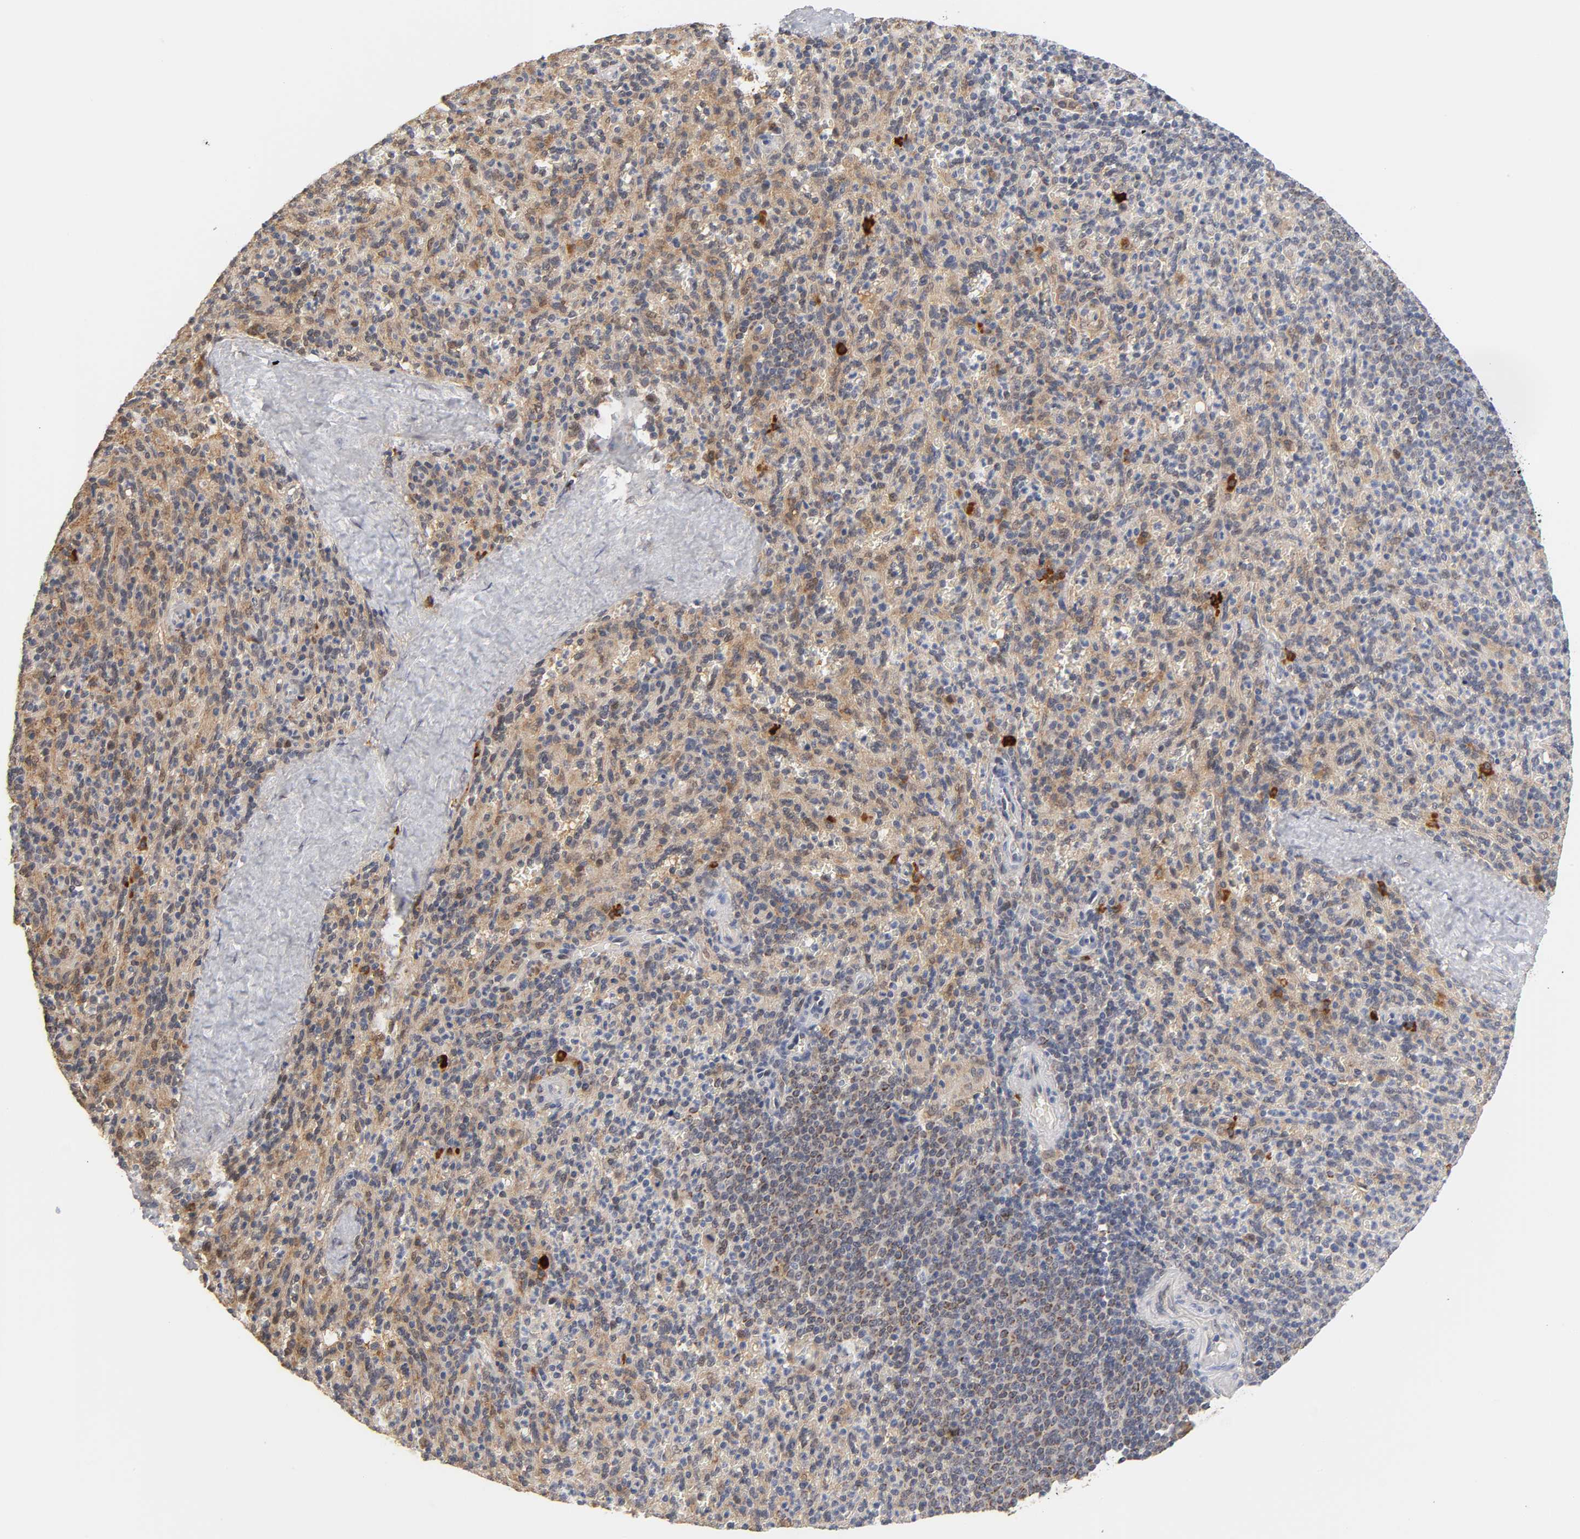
{"staining": {"intensity": "moderate", "quantity": "25%-75%", "location": "cytoplasmic/membranous"}, "tissue": "spleen", "cell_type": "Cells in red pulp", "image_type": "normal", "snomed": [{"axis": "morphology", "description": "Normal tissue, NOS"}, {"axis": "topography", "description": "Spleen"}], "caption": "Immunohistochemistry (IHC) image of unremarkable human spleen stained for a protein (brown), which reveals medium levels of moderate cytoplasmic/membranous staining in approximately 25%-75% of cells in red pulp.", "gene": "GSTZ1", "patient": {"sex": "male", "age": 36}}